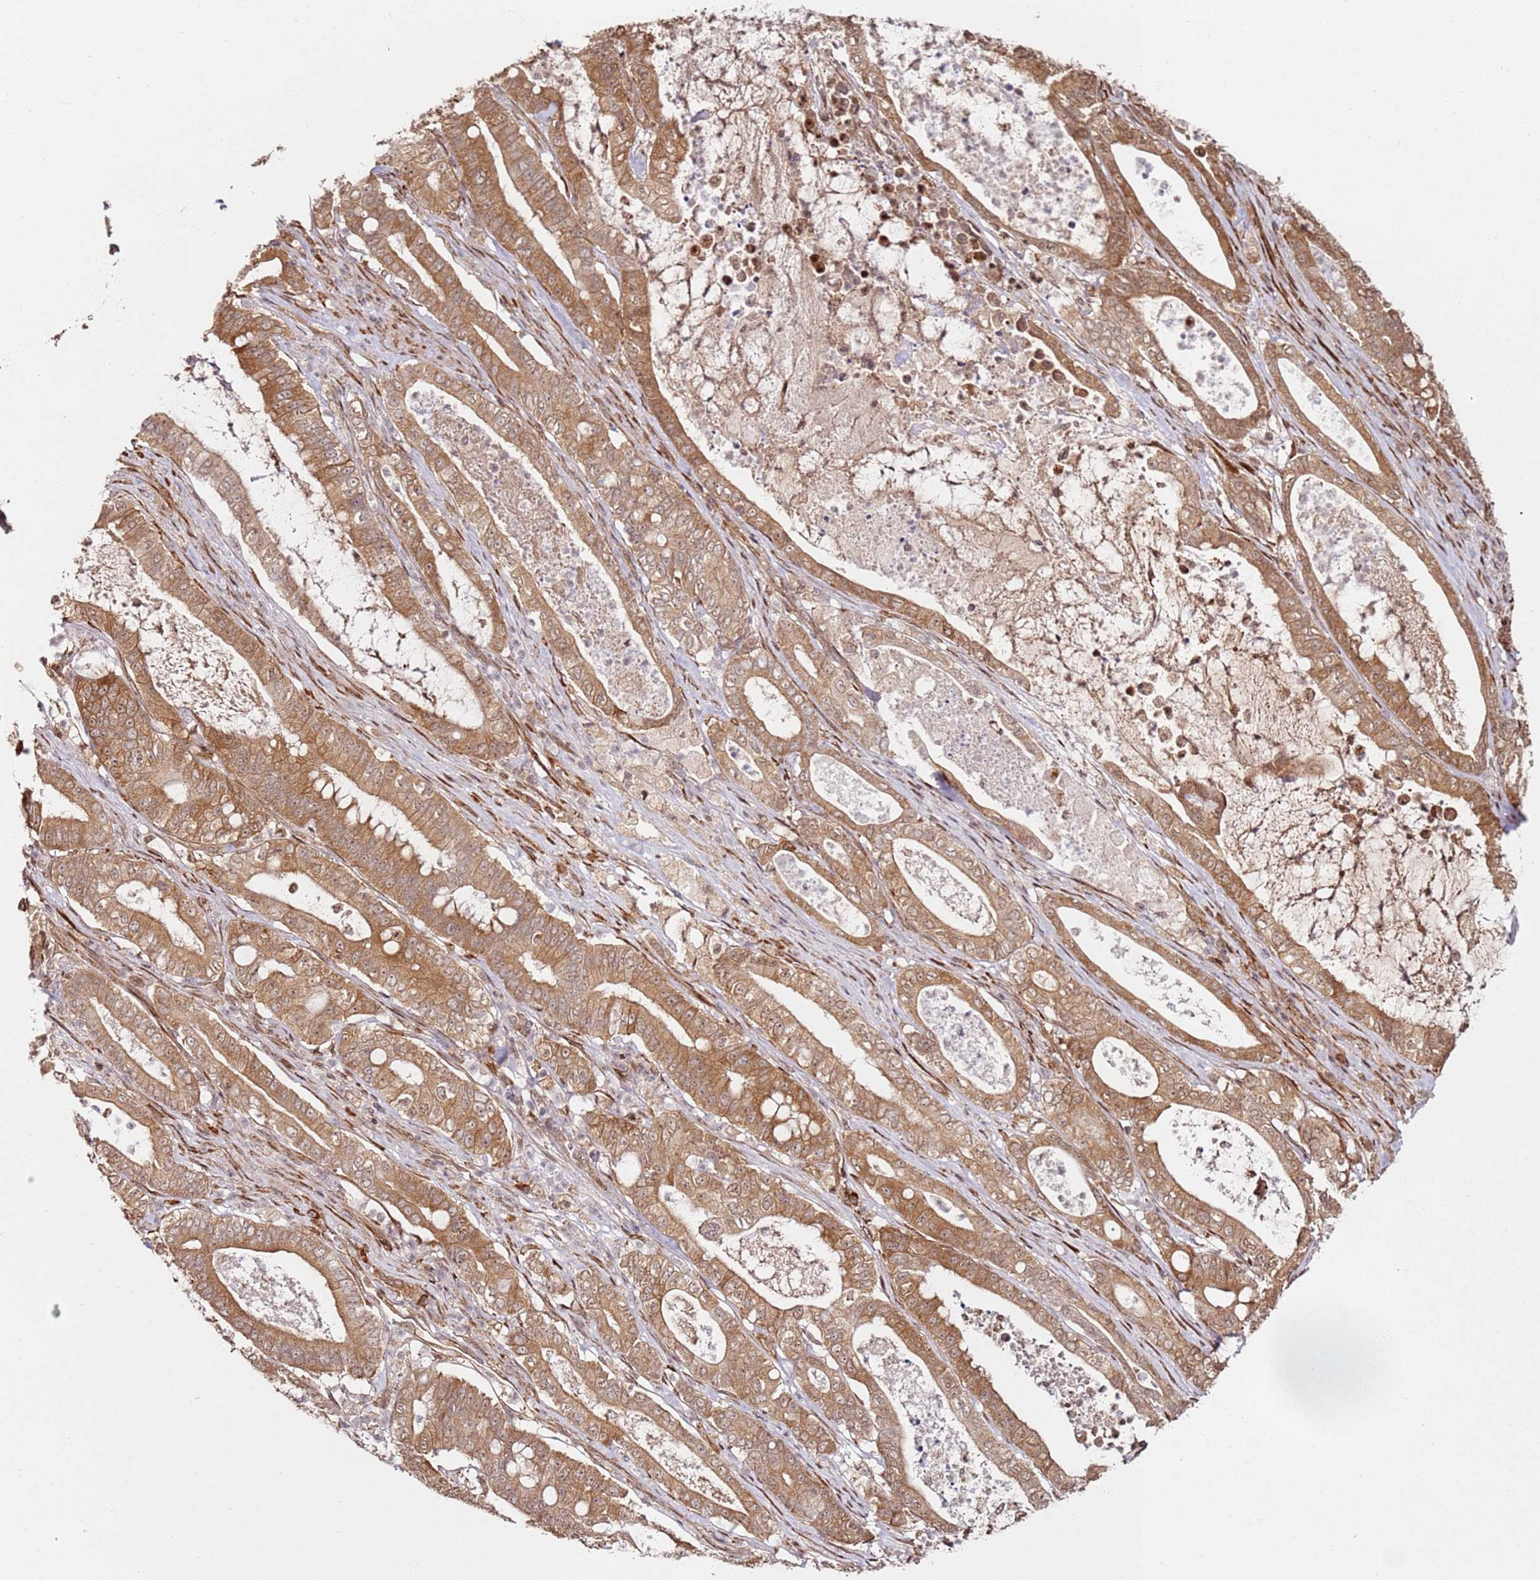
{"staining": {"intensity": "moderate", "quantity": ">75%", "location": "cytoplasmic/membranous"}, "tissue": "pancreatic cancer", "cell_type": "Tumor cells", "image_type": "cancer", "snomed": [{"axis": "morphology", "description": "Adenocarcinoma, NOS"}, {"axis": "topography", "description": "Pancreas"}], "caption": "IHC of pancreatic cancer reveals medium levels of moderate cytoplasmic/membranous positivity in approximately >75% of tumor cells. IHC stains the protein in brown and the nuclei are stained blue.", "gene": "RPS3A", "patient": {"sex": "male", "age": 71}}